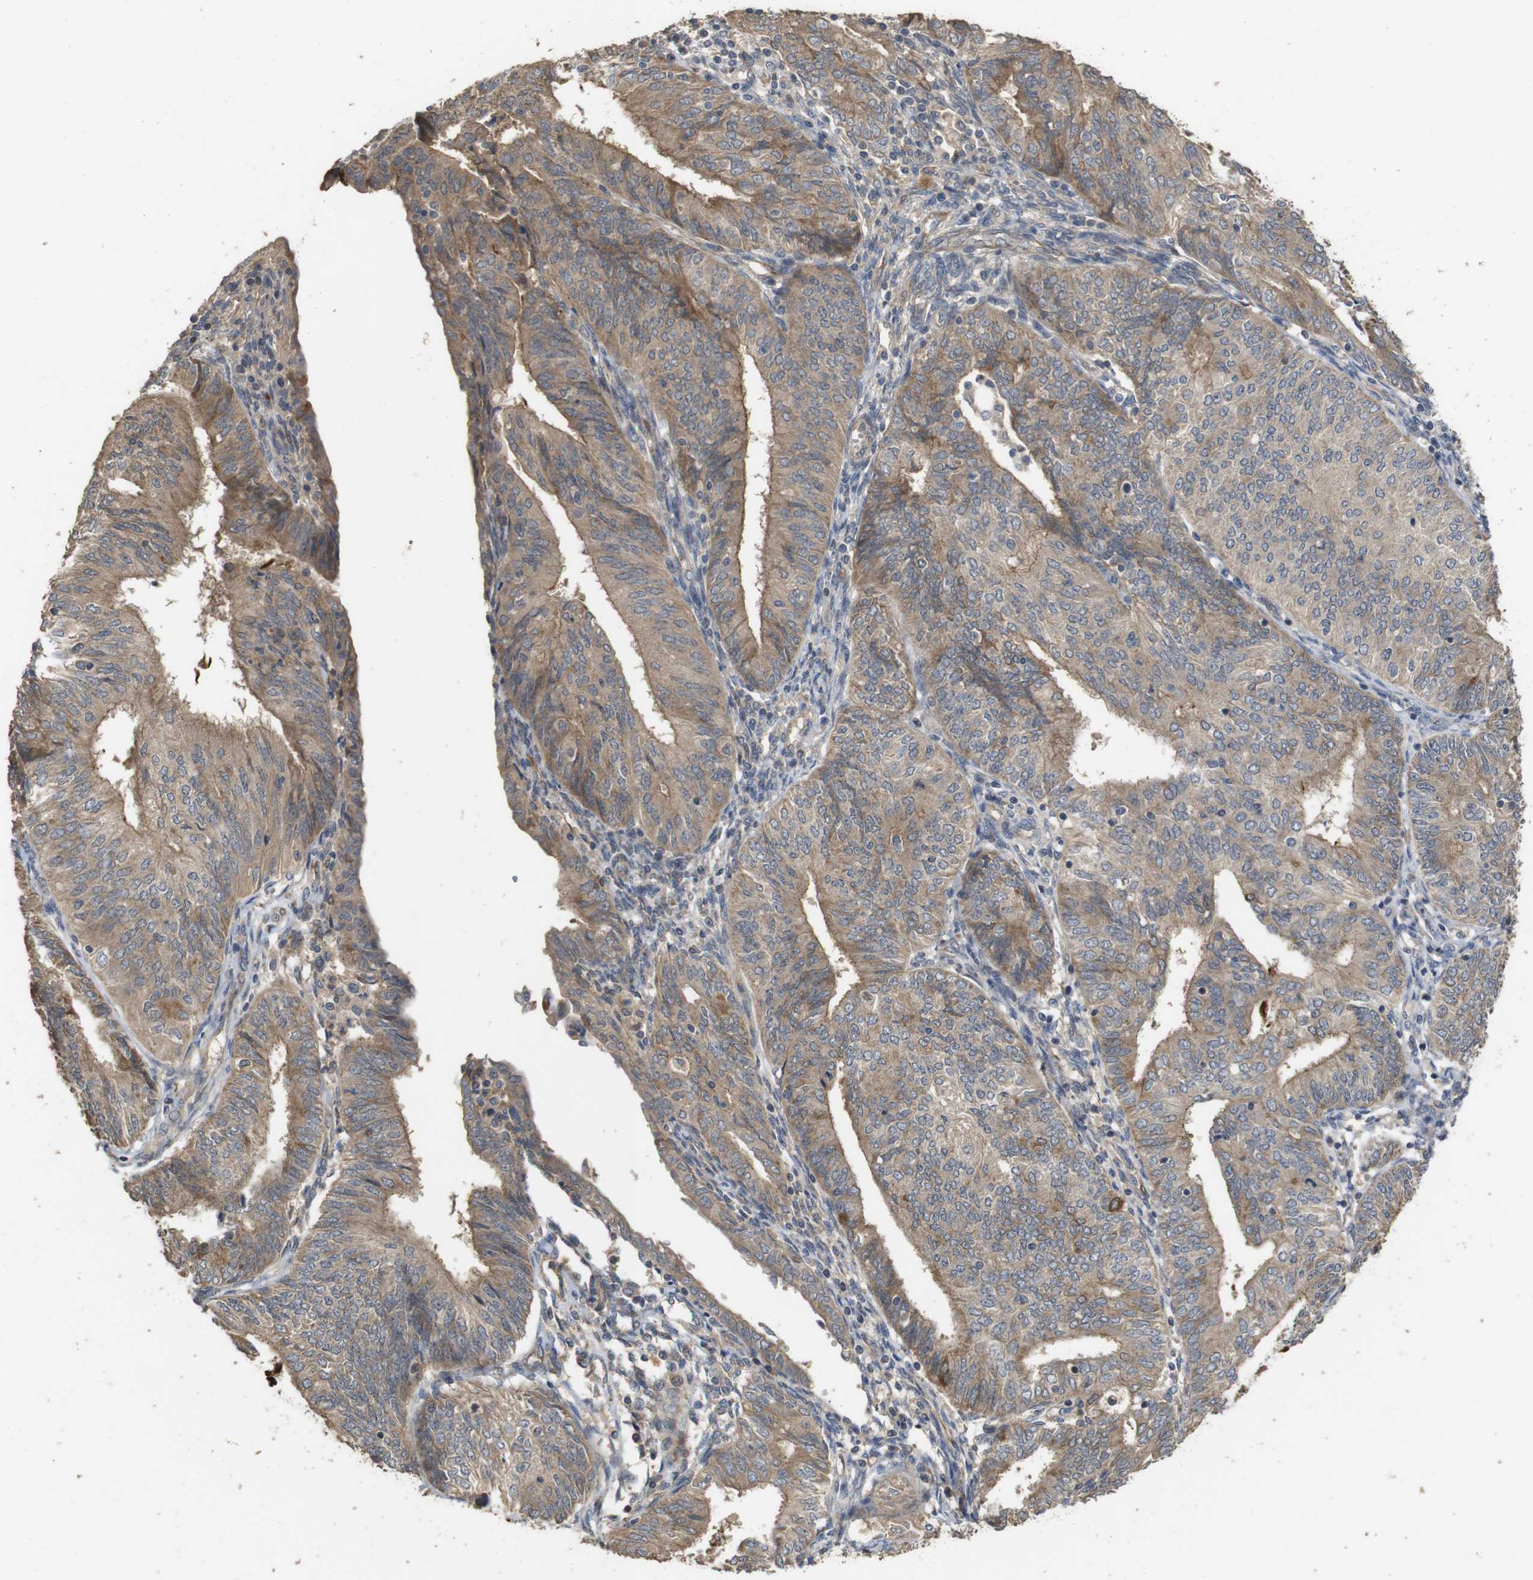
{"staining": {"intensity": "moderate", "quantity": "25%-75%", "location": "cytoplasmic/membranous"}, "tissue": "endometrial cancer", "cell_type": "Tumor cells", "image_type": "cancer", "snomed": [{"axis": "morphology", "description": "Adenocarcinoma, NOS"}, {"axis": "topography", "description": "Endometrium"}], "caption": "IHC photomicrograph of neoplastic tissue: human endometrial adenocarcinoma stained using immunohistochemistry exhibits medium levels of moderate protein expression localized specifically in the cytoplasmic/membranous of tumor cells, appearing as a cytoplasmic/membranous brown color.", "gene": "PCDHB10", "patient": {"sex": "female", "age": 58}}